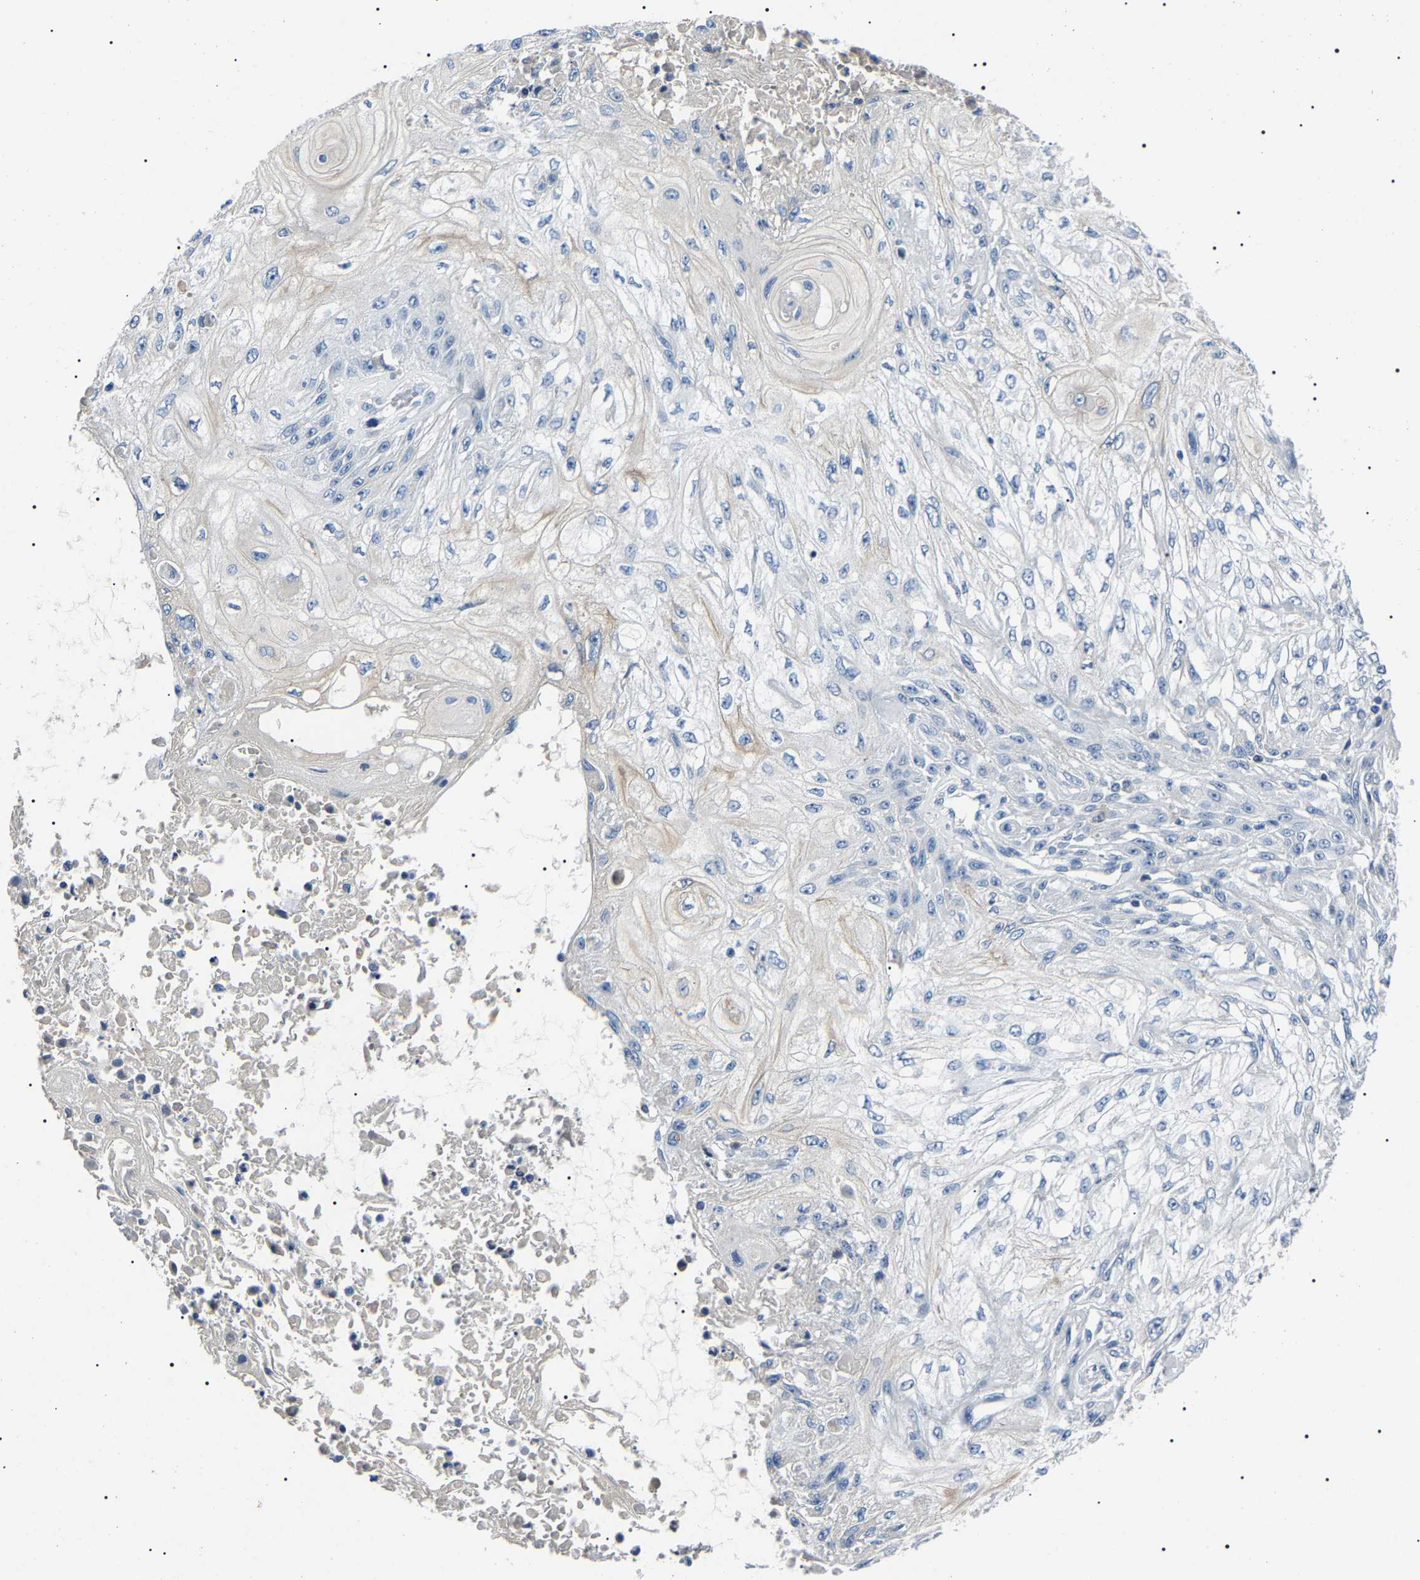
{"staining": {"intensity": "weak", "quantity": "<25%", "location": "cytoplasmic/membranous"}, "tissue": "skin cancer", "cell_type": "Tumor cells", "image_type": "cancer", "snomed": [{"axis": "morphology", "description": "Squamous cell carcinoma, NOS"}, {"axis": "morphology", "description": "Squamous cell carcinoma, metastatic, NOS"}, {"axis": "topography", "description": "Skin"}, {"axis": "topography", "description": "Lymph node"}], "caption": "A high-resolution photomicrograph shows immunohistochemistry staining of skin cancer (metastatic squamous cell carcinoma), which shows no significant positivity in tumor cells. (Stains: DAB IHC with hematoxylin counter stain, Microscopy: brightfield microscopy at high magnification).", "gene": "KLK15", "patient": {"sex": "male", "age": 75}}